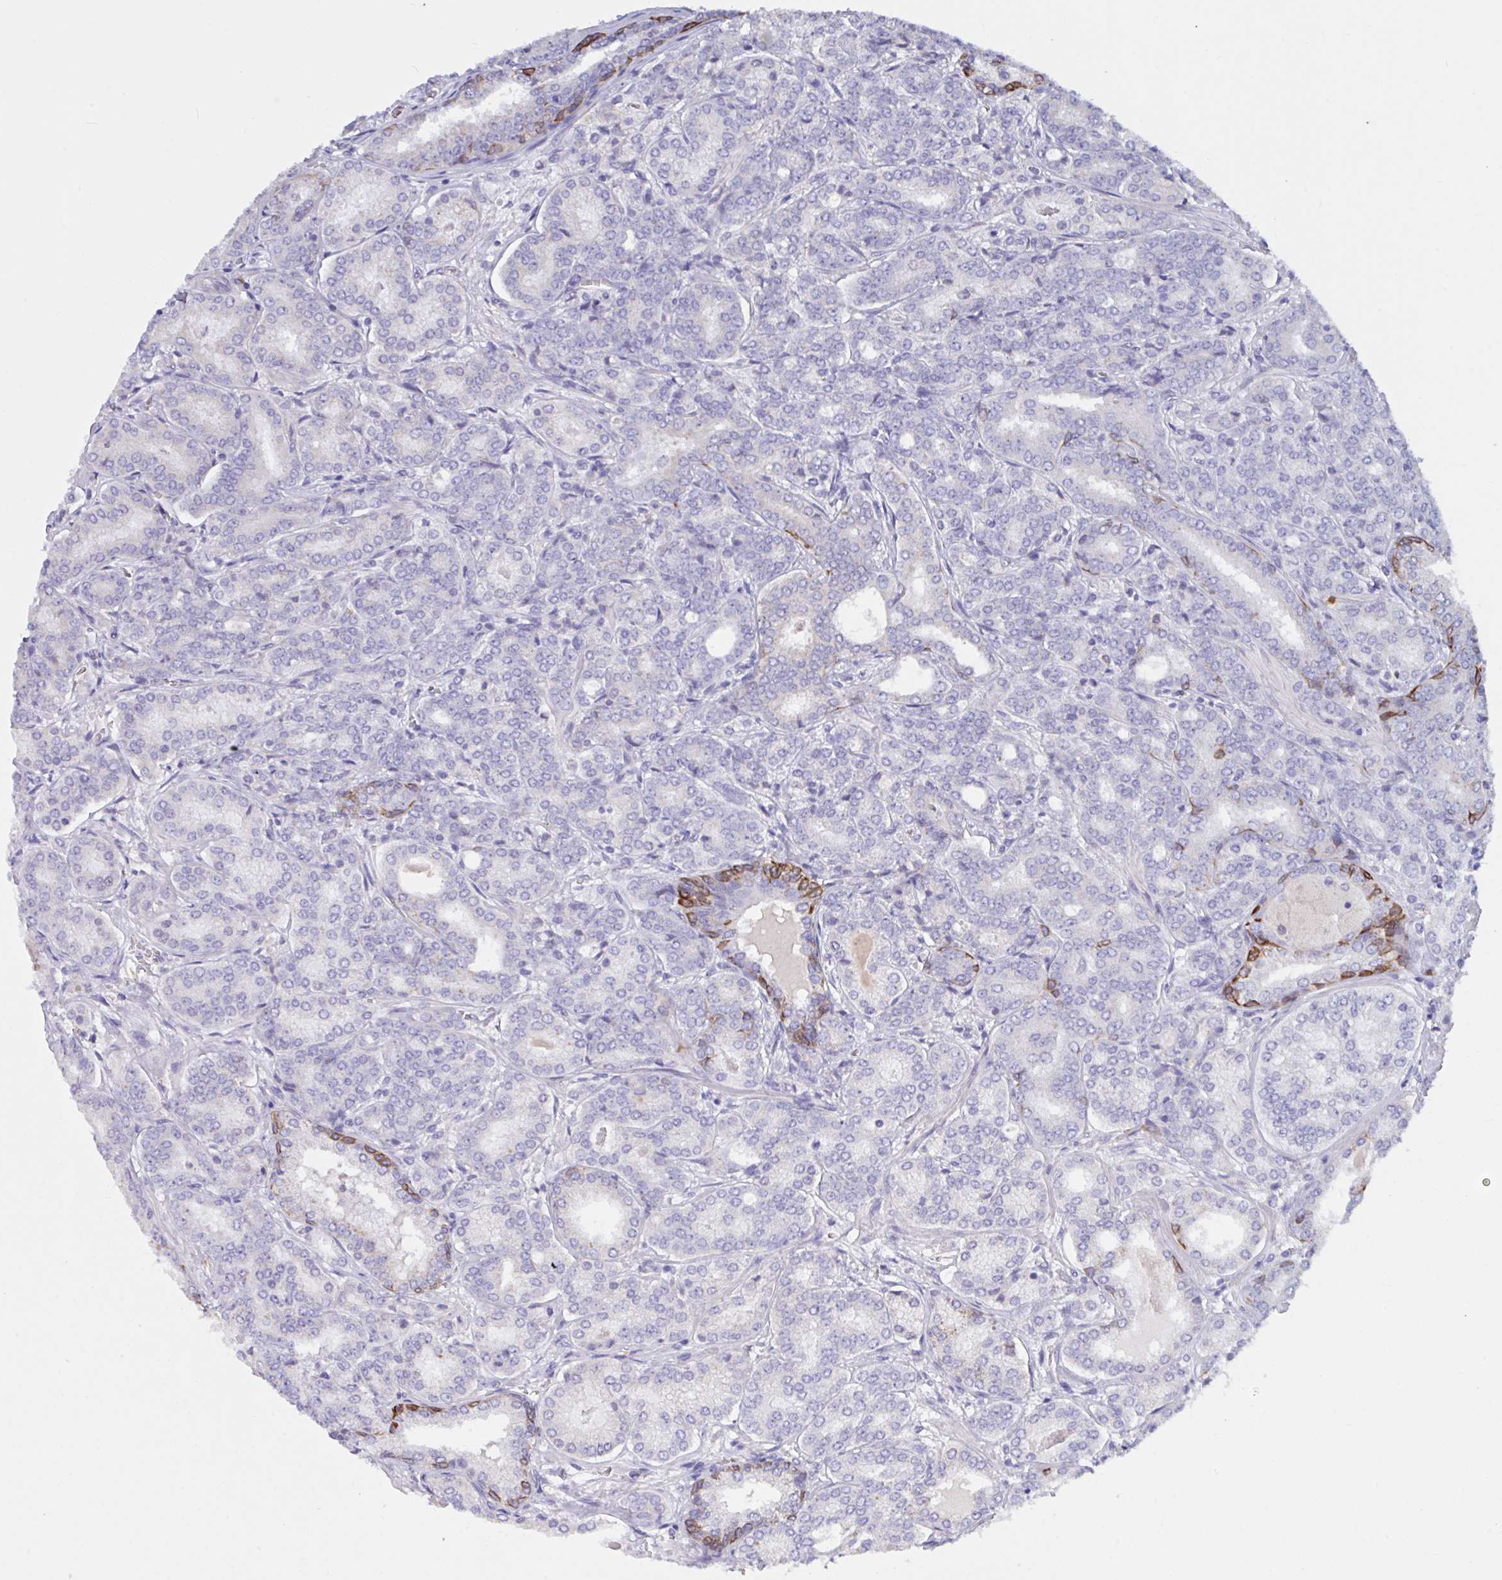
{"staining": {"intensity": "negative", "quantity": "none", "location": "none"}, "tissue": "prostate cancer", "cell_type": "Tumor cells", "image_type": "cancer", "snomed": [{"axis": "morphology", "description": "Adenocarcinoma, High grade"}, {"axis": "topography", "description": "Prostate"}], "caption": "Immunohistochemistry of human prostate high-grade adenocarcinoma exhibits no expression in tumor cells.", "gene": "SLC66A1", "patient": {"sex": "male", "age": 72}}